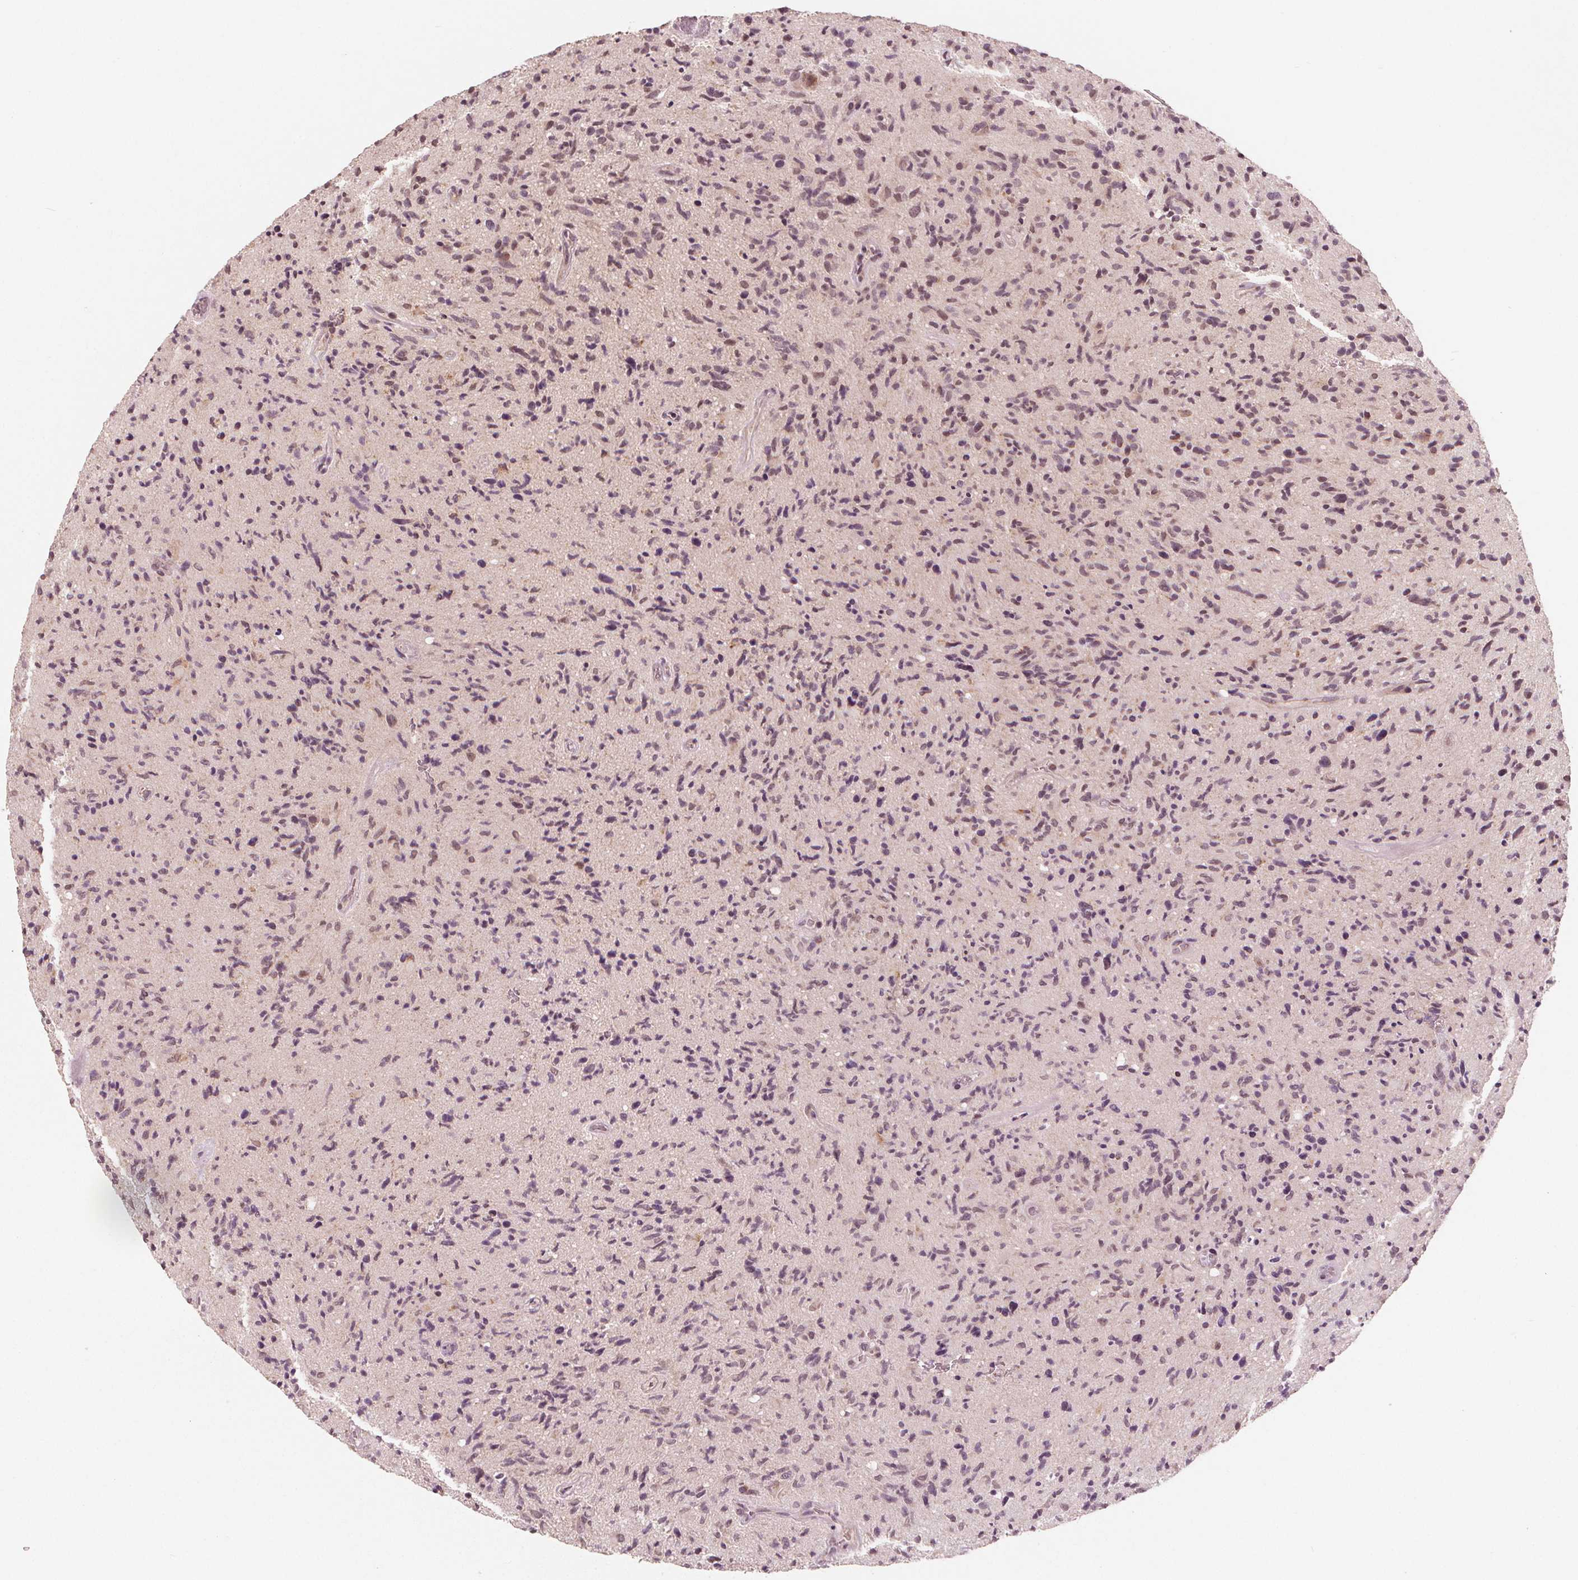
{"staining": {"intensity": "negative", "quantity": "none", "location": "none"}, "tissue": "glioma", "cell_type": "Tumor cells", "image_type": "cancer", "snomed": [{"axis": "morphology", "description": "Glioma, malignant, High grade"}, {"axis": "topography", "description": "Brain"}], "caption": "Histopathology image shows no significant protein positivity in tumor cells of high-grade glioma (malignant).", "gene": "CLBA1", "patient": {"sex": "male", "age": 54}}